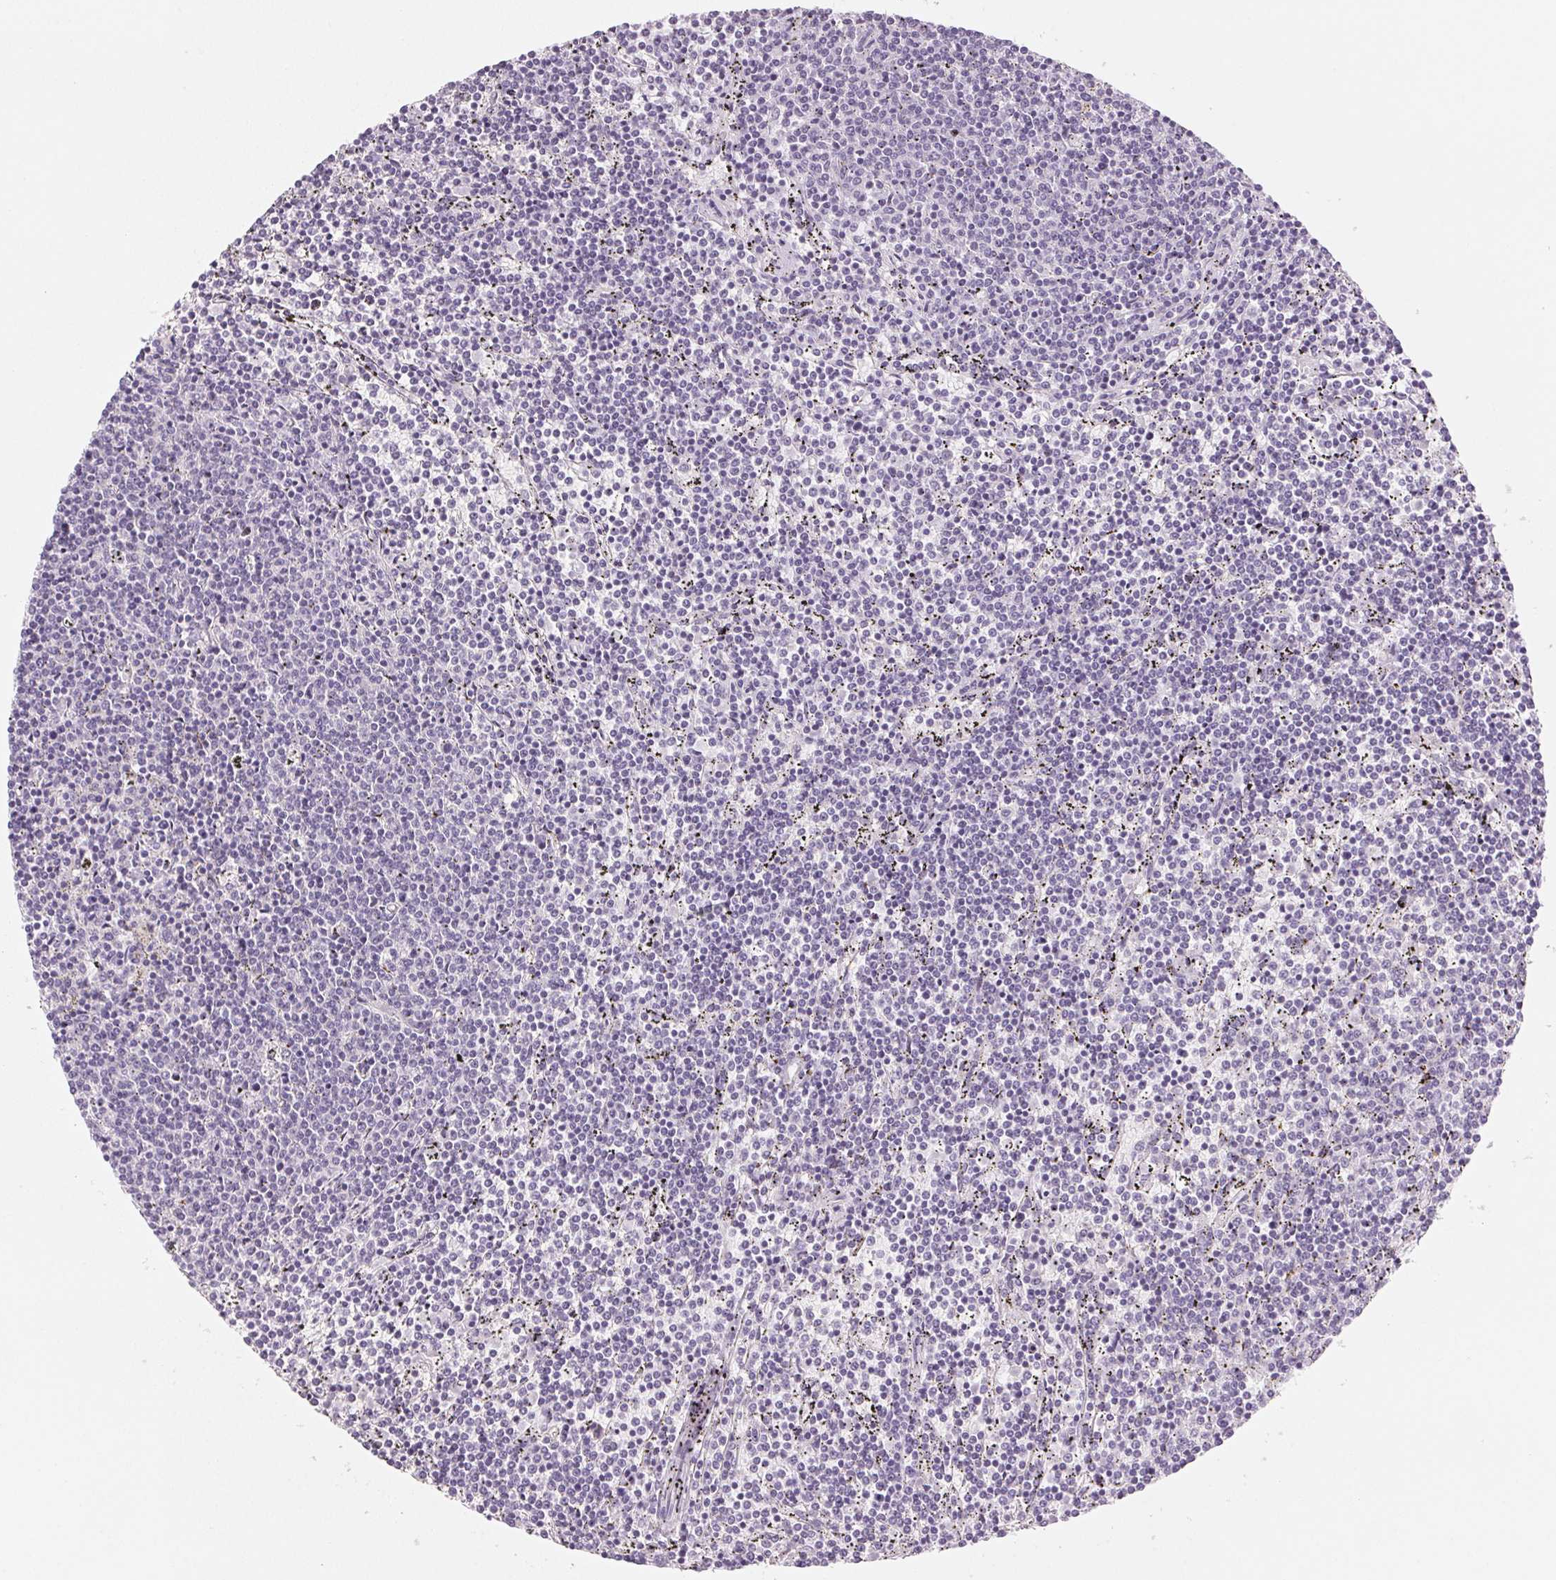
{"staining": {"intensity": "negative", "quantity": "none", "location": "none"}, "tissue": "lymphoma", "cell_type": "Tumor cells", "image_type": "cancer", "snomed": [{"axis": "morphology", "description": "Malignant lymphoma, non-Hodgkin's type, Low grade"}, {"axis": "topography", "description": "Spleen"}], "caption": "Immunohistochemistry (IHC) of lymphoma shows no positivity in tumor cells. (Immunohistochemistry (IHC), brightfield microscopy, high magnification).", "gene": "DNAJC6", "patient": {"sex": "female", "age": 50}}